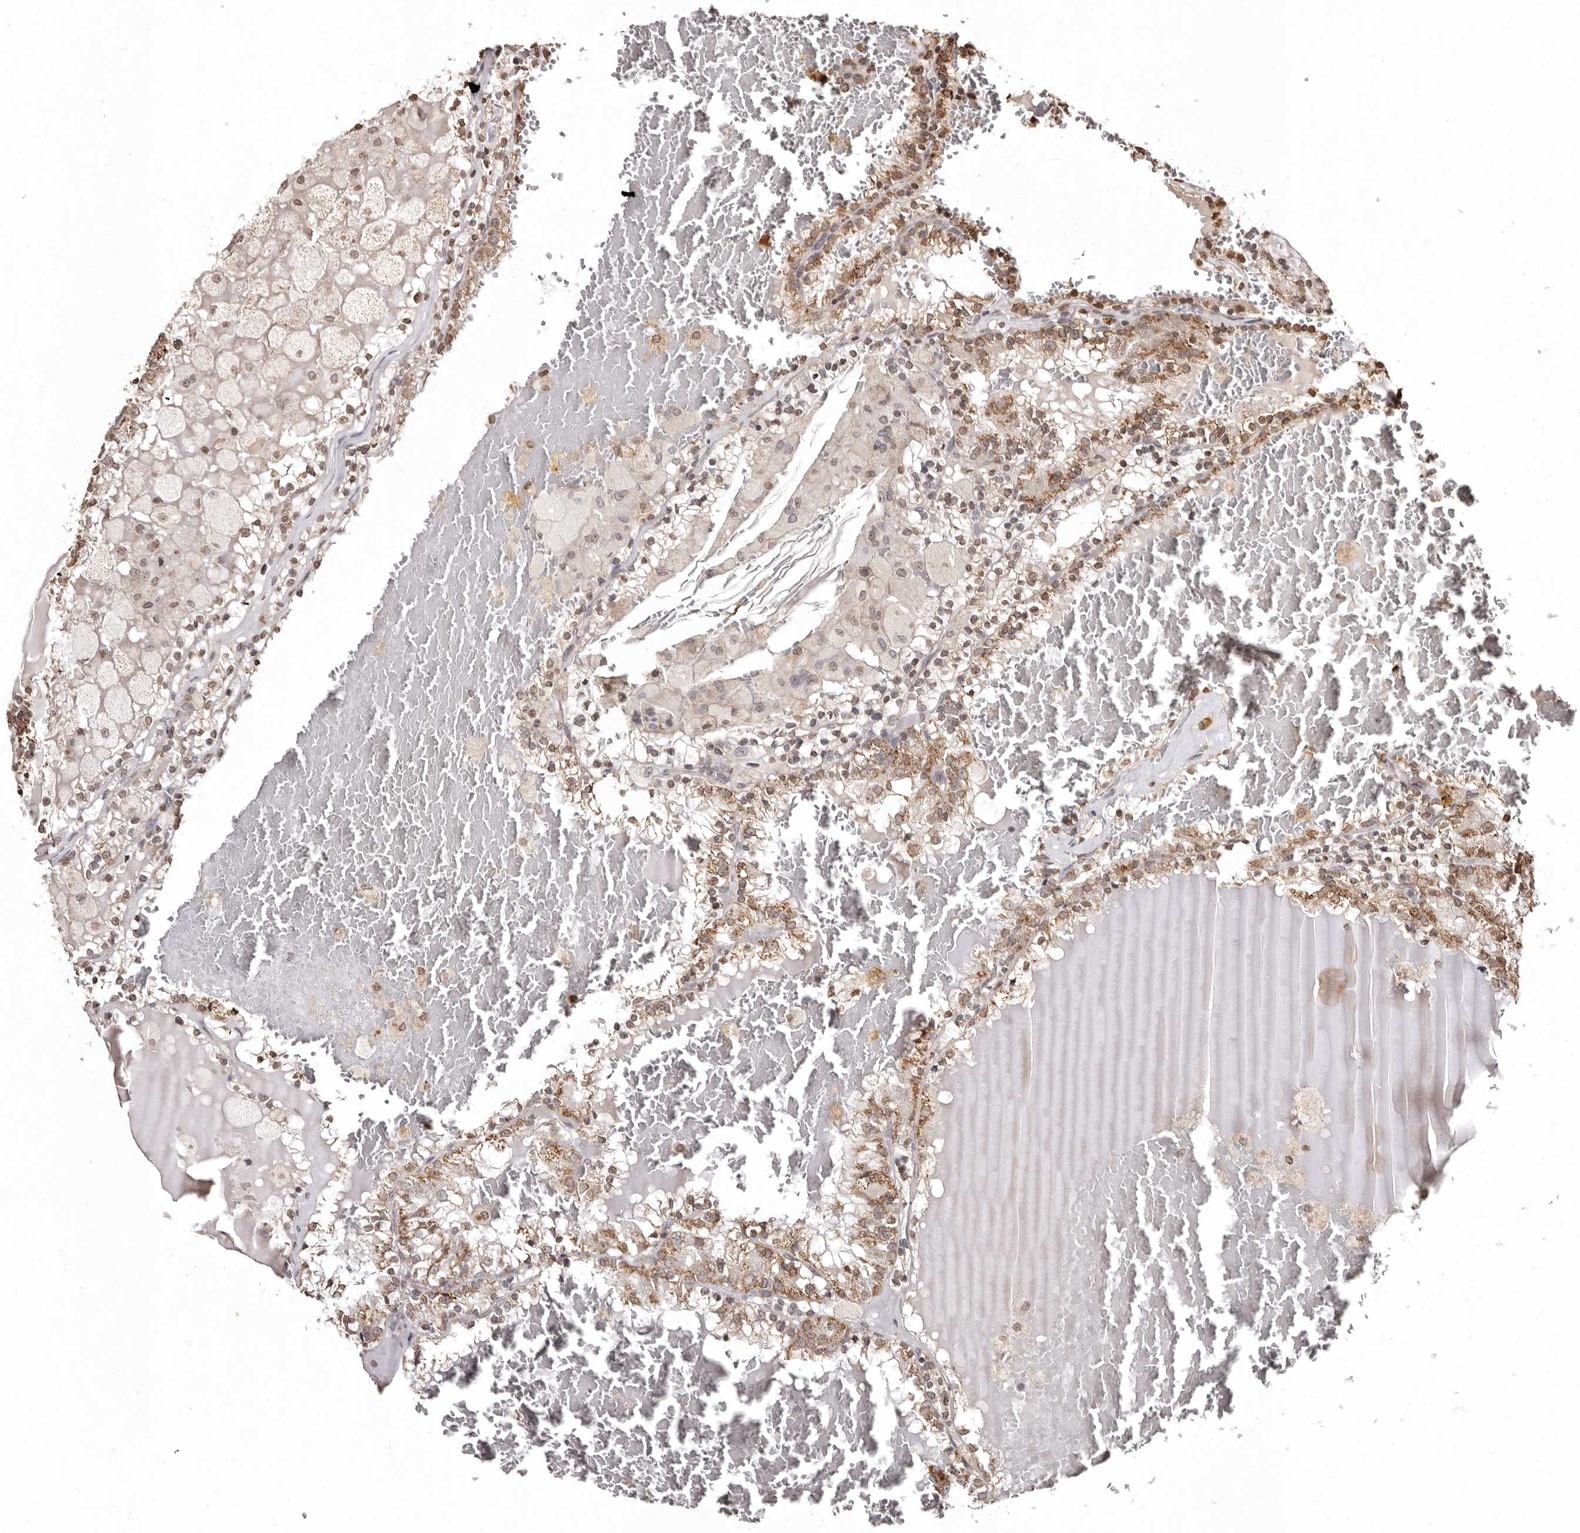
{"staining": {"intensity": "moderate", "quantity": ">75%", "location": "cytoplasmic/membranous"}, "tissue": "renal cancer", "cell_type": "Tumor cells", "image_type": "cancer", "snomed": [{"axis": "morphology", "description": "Adenocarcinoma, NOS"}, {"axis": "topography", "description": "Kidney"}], "caption": "IHC image of renal cancer (adenocarcinoma) stained for a protein (brown), which displays medium levels of moderate cytoplasmic/membranous positivity in about >75% of tumor cells.", "gene": "CCDC190", "patient": {"sex": "female", "age": 56}}